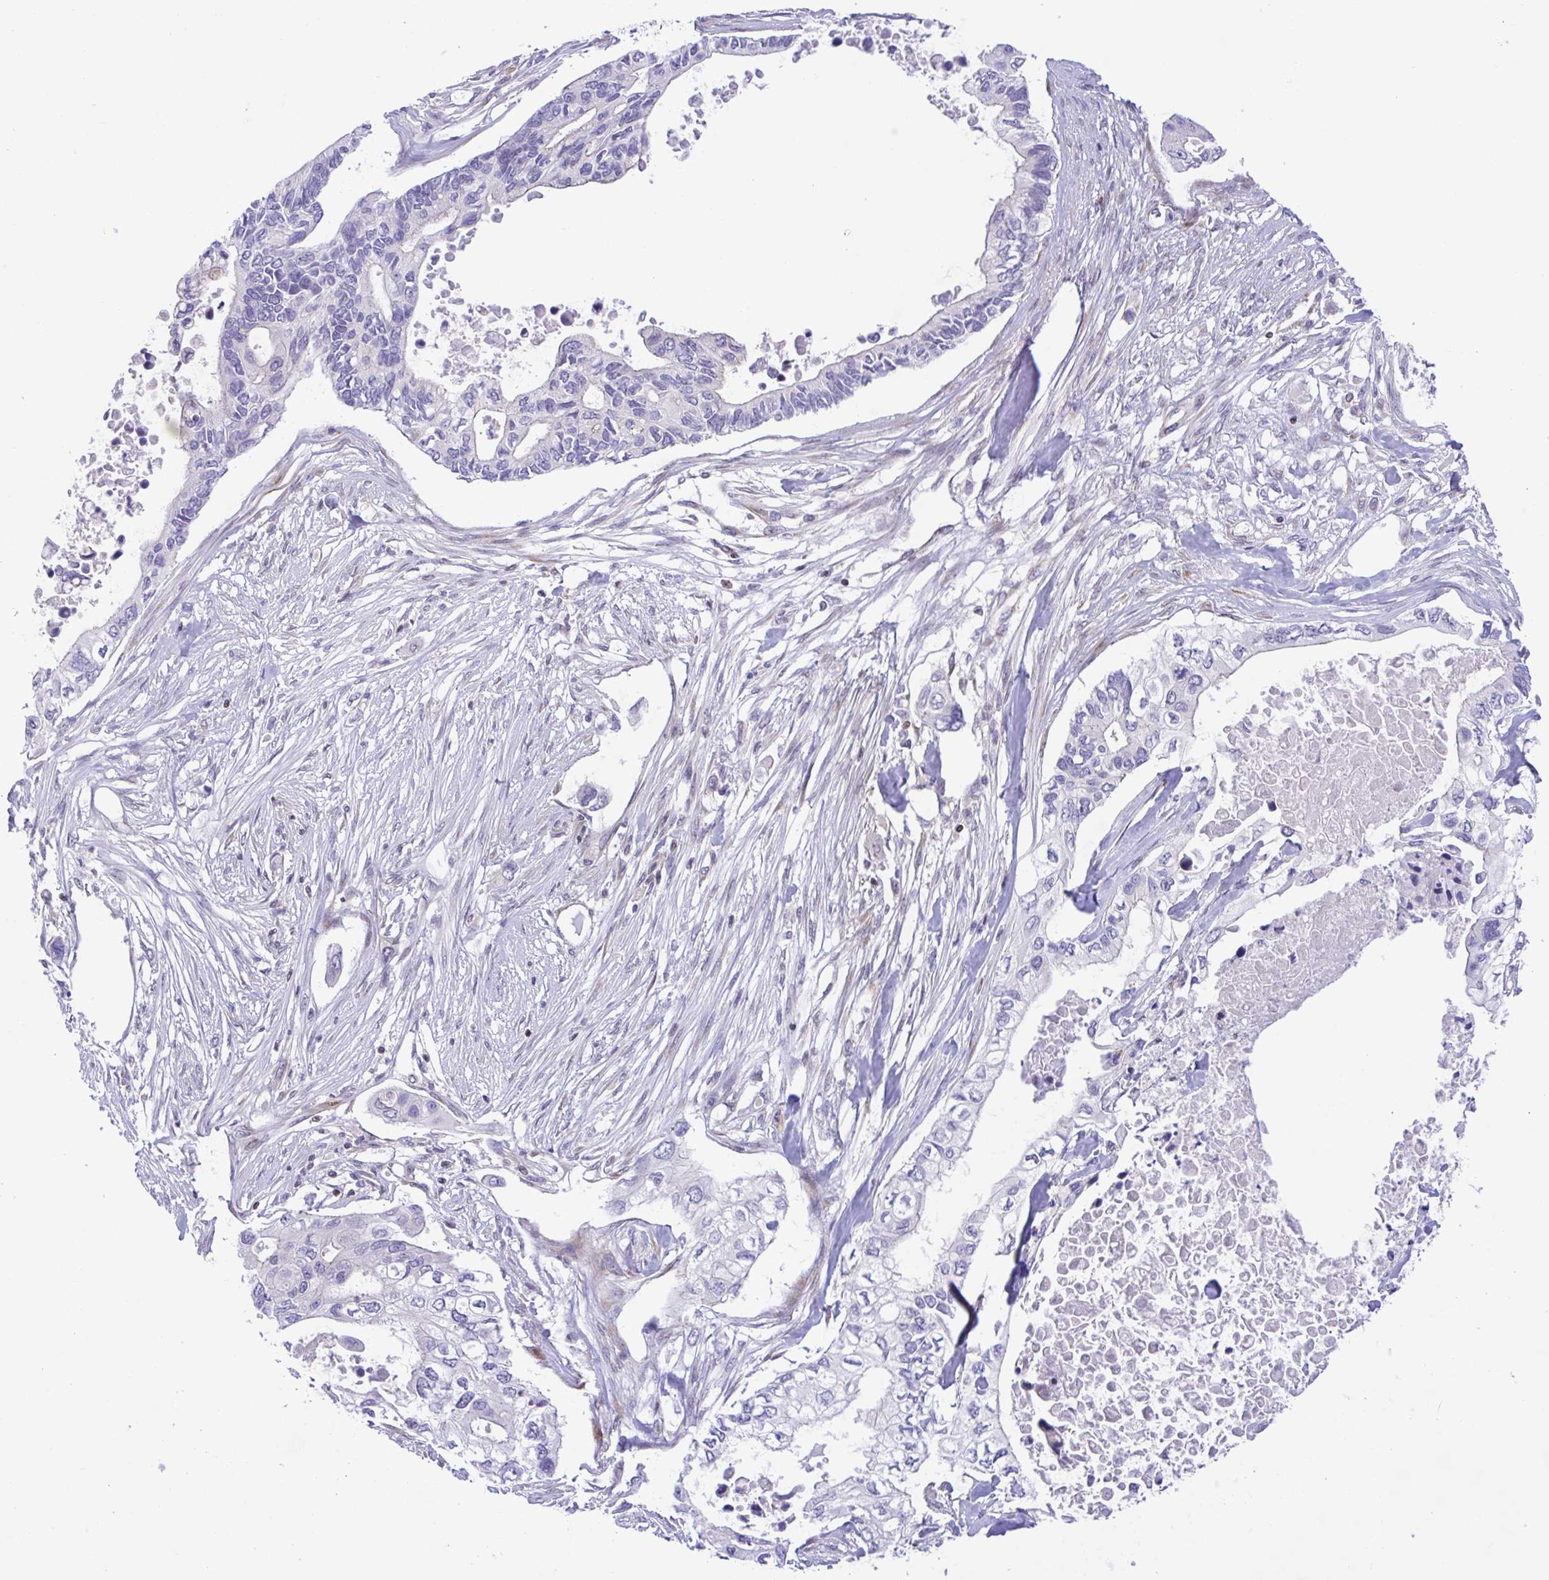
{"staining": {"intensity": "negative", "quantity": "none", "location": "none"}, "tissue": "pancreatic cancer", "cell_type": "Tumor cells", "image_type": "cancer", "snomed": [{"axis": "morphology", "description": "Adenocarcinoma, NOS"}, {"axis": "topography", "description": "Pancreas"}], "caption": "This is a micrograph of IHC staining of pancreatic cancer (adenocarcinoma), which shows no expression in tumor cells.", "gene": "SNX11", "patient": {"sex": "female", "age": 63}}